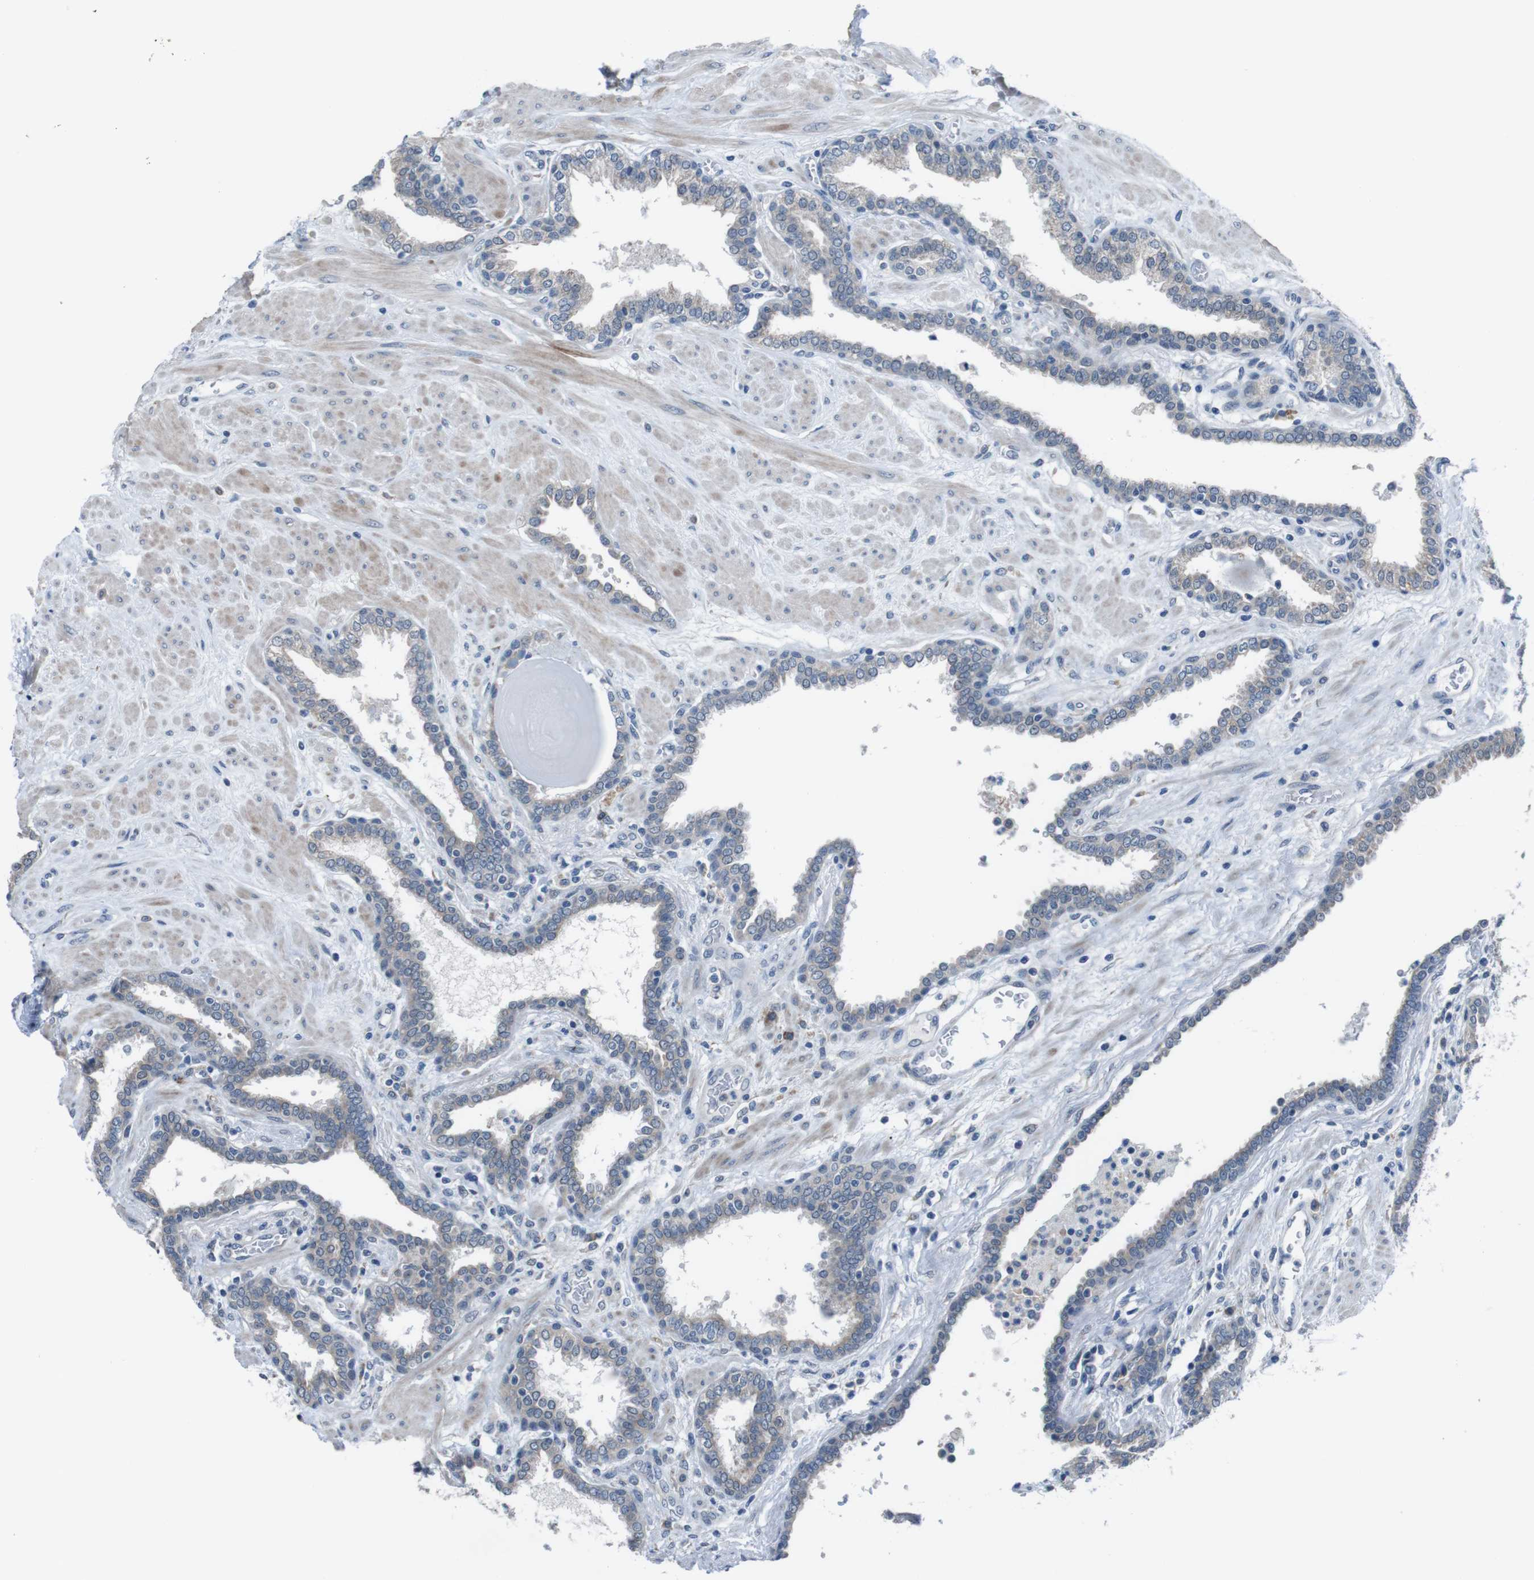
{"staining": {"intensity": "weak", "quantity": "25%-75%", "location": "cytoplasmic/membranous"}, "tissue": "prostate", "cell_type": "Glandular cells", "image_type": "normal", "snomed": [{"axis": "morphology", "description": "Normal tissue, NOS"}, {"axis": "topography", "description": "Prostate"}], "caption": "Prostate stained for a protein (brown) displays weak cytoplasmic/membranous positive expression in about 25%-75% of glandular cells.", "gene": "CDH22", "patient": {"sex": "male", "age": 51}}